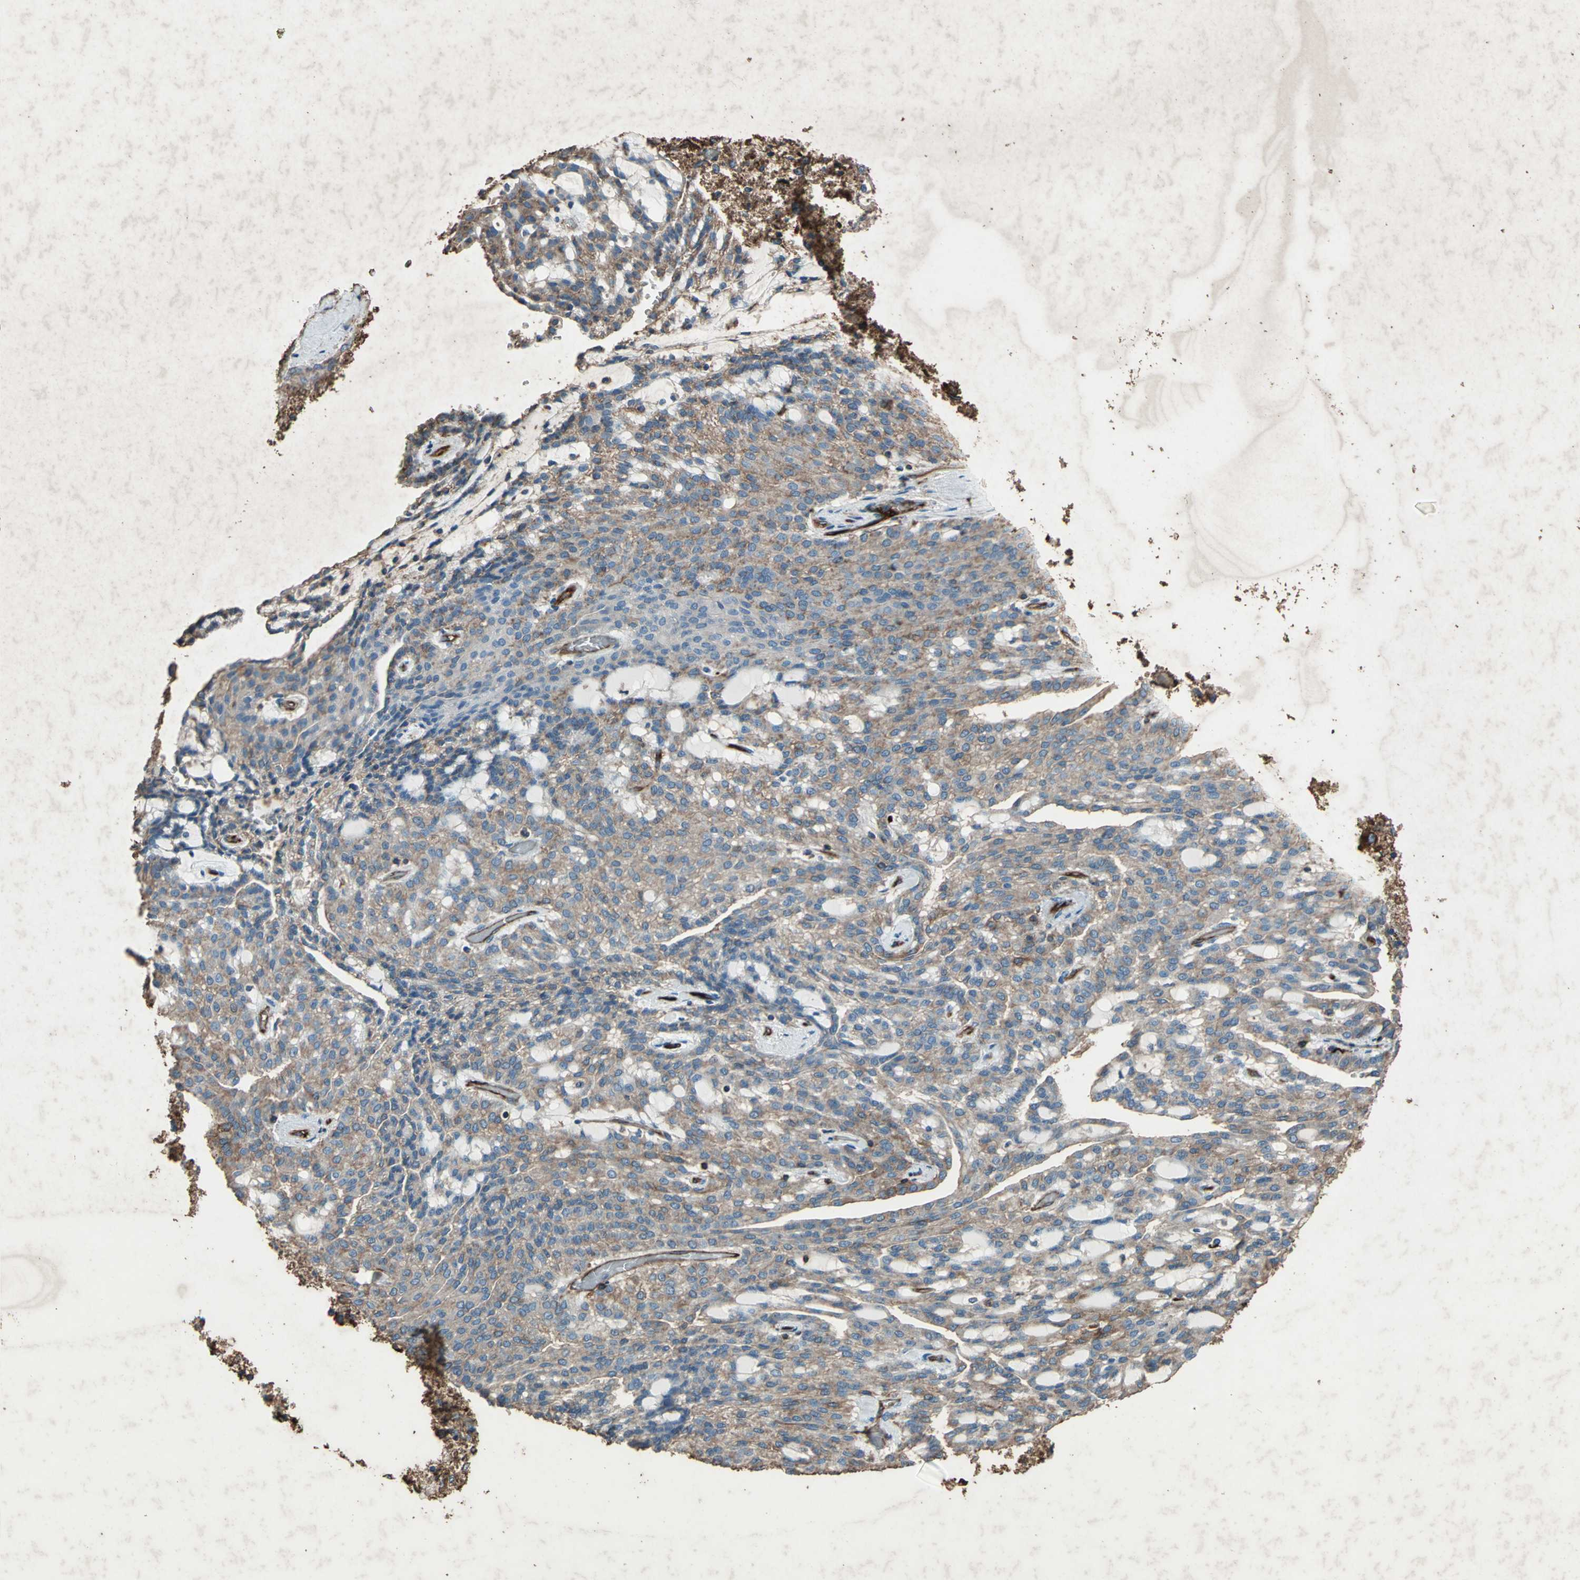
{"staining": {"intensity": "weak", "quantity": ">75%", "location": "cytoplasmic/membranous"}, "tissue": "renal cancer", "cell_type": "Tumor cells", "image_type": "cancer", "snomed": [{"axis": "morphology", "description": "Adenocarcinoma, NOS"}, {"axis": "topography", "description": "Kidney"}], "caption": "This is an image of immunohistochemistry (IHC) staining of renal cancer (adenocarcinoma), which shows weak positivity in the cytoplasmic/membranous of tumor cells.", "gene": "CCR6", "patient": {"sex": "male", "age": 63}}